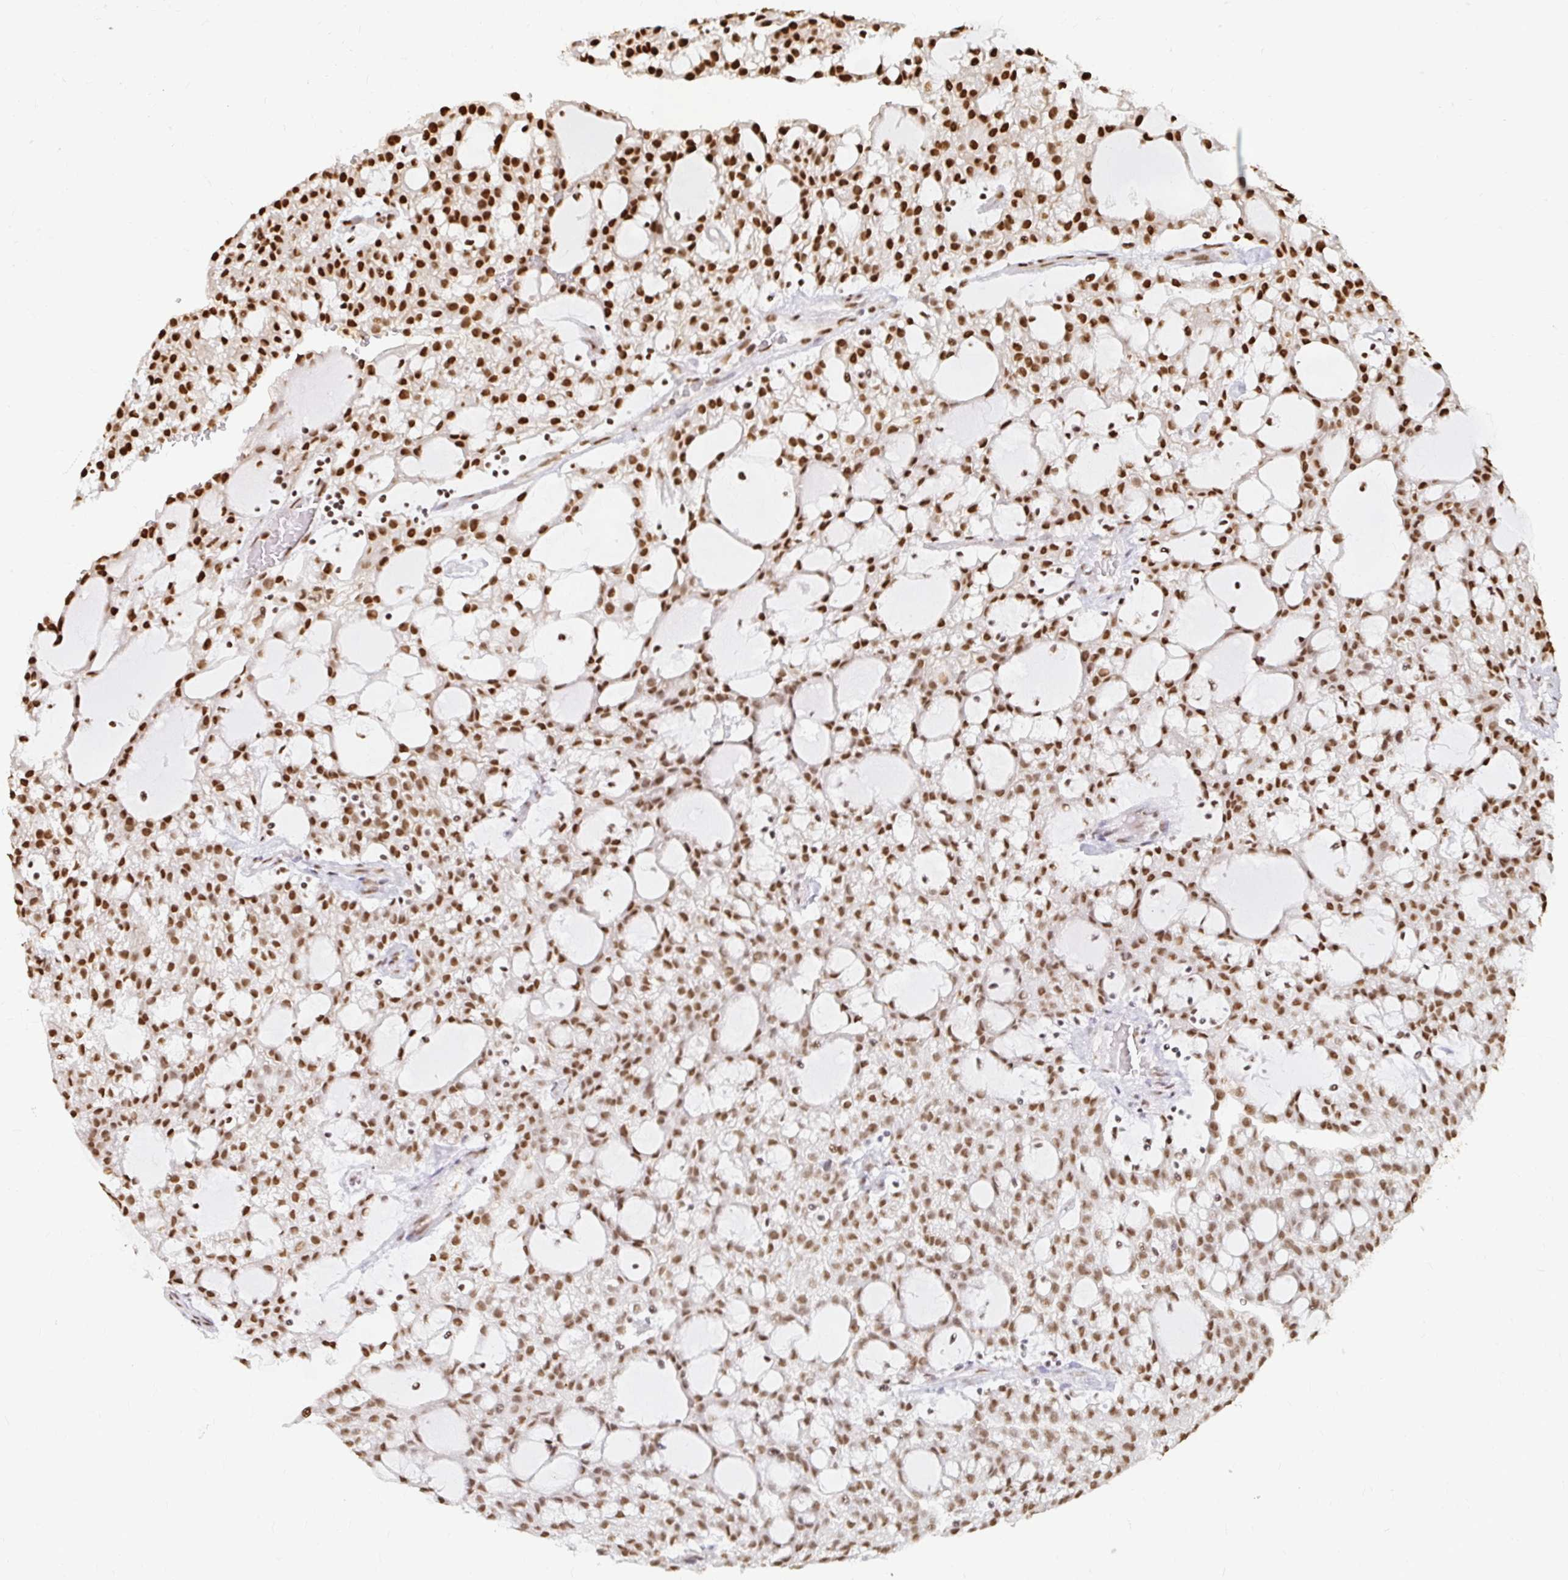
{"staining": {"intensity": "moderate", "quantity": ">75%", "location": "nuclear"}, "tissue": "renal cancer", "cell_type": "Tumor cells", "image_type": "cancer", "snomed": [{"axis": "morphology", "description": "Adenocarcinoma, NOS"}, {"axis": "topography", "description": "Kidney"}], "caption": "A medium amount of moderate nuclear staining is appreciated in approximately >75% of tumor cells in renal cancer (adenocarcinoma) tissue.", "gene": "HNRNPU", "patient": {"sex": "male", "age": 63}}